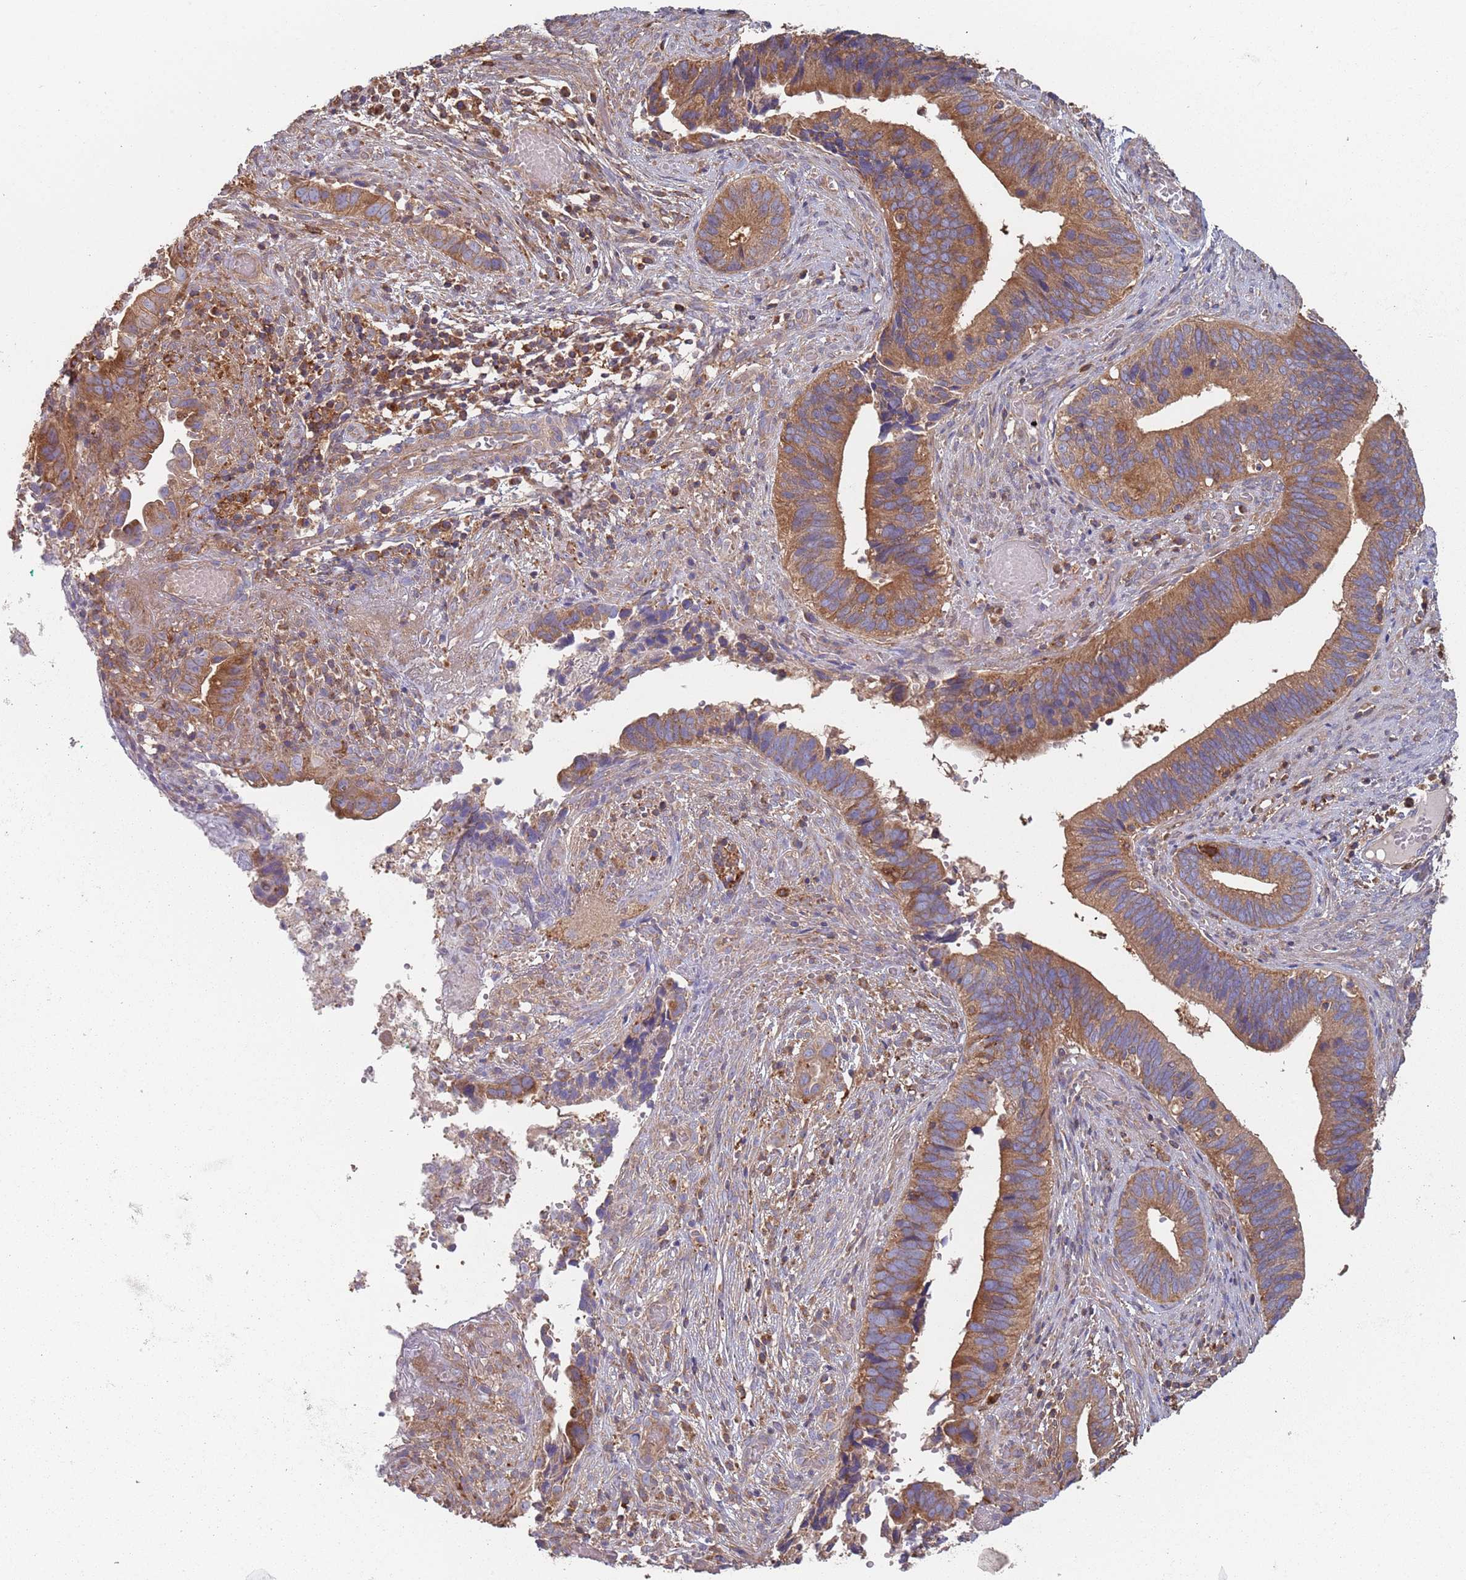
{"staining": {"intensity": "moderate", "quantity": ">75%", "location": "cytoplasmic/membranous"}, "tissue": "cervical cancer", "cell_type": "Tumor cells", "image_type": "cancer", "snomed": [{"axis": "morphology", "description": "Adenocarcinoma, NOS"}, {"axis": "topography", "description": "Cervix"}], "caption": "Moderate cytoplasmic/membranous staining for a protein is seen in approximately >75% of tumor cells of cervical adenocarcinoma using immunohistochemistry (IHC).", "gene": "GDI2", "patient": {"sex": "female", "age": 42}}